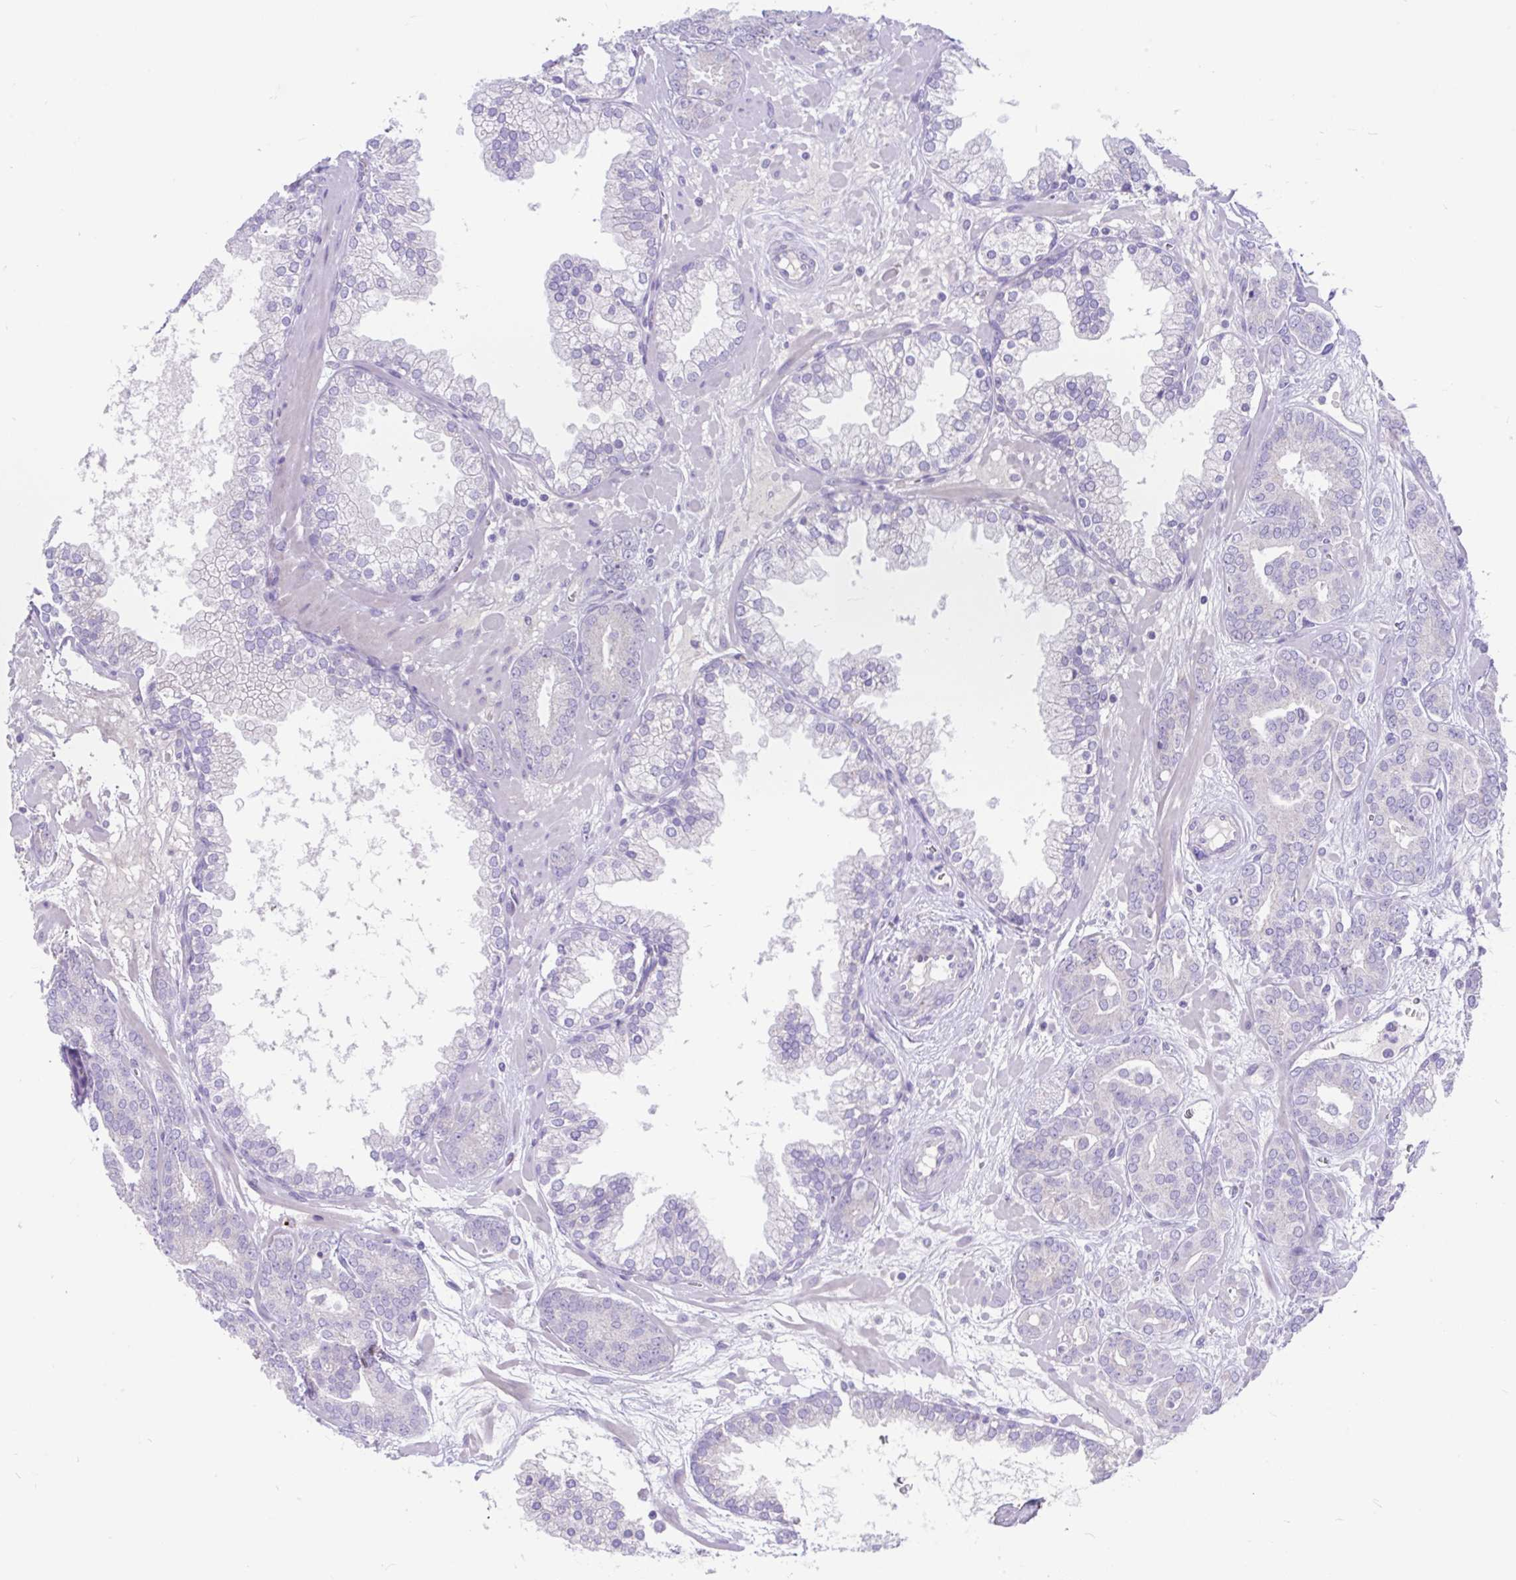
{"staining": {"intensity": "negative", "quantity": "none", "location": "none"}, "tissue": "prostate cancer", "cell_type": "Tumor cells", "image_type": "cancer", "snomed": [{"axis": "morphology", "description": "Adenocarcinoma, High grade"}, {"axis": "topography", "description": "Prostate"}], "caption": "Protein analysis of high-grade adenocarcinoma (prostate) shows no significant expression in tumor cells. The staining is performed using DAB brown chromogen with nuclei counter-stained in using hematoxylin.", "gene": "CCSAP", "patient": {"sex": "male", "age": 66}}